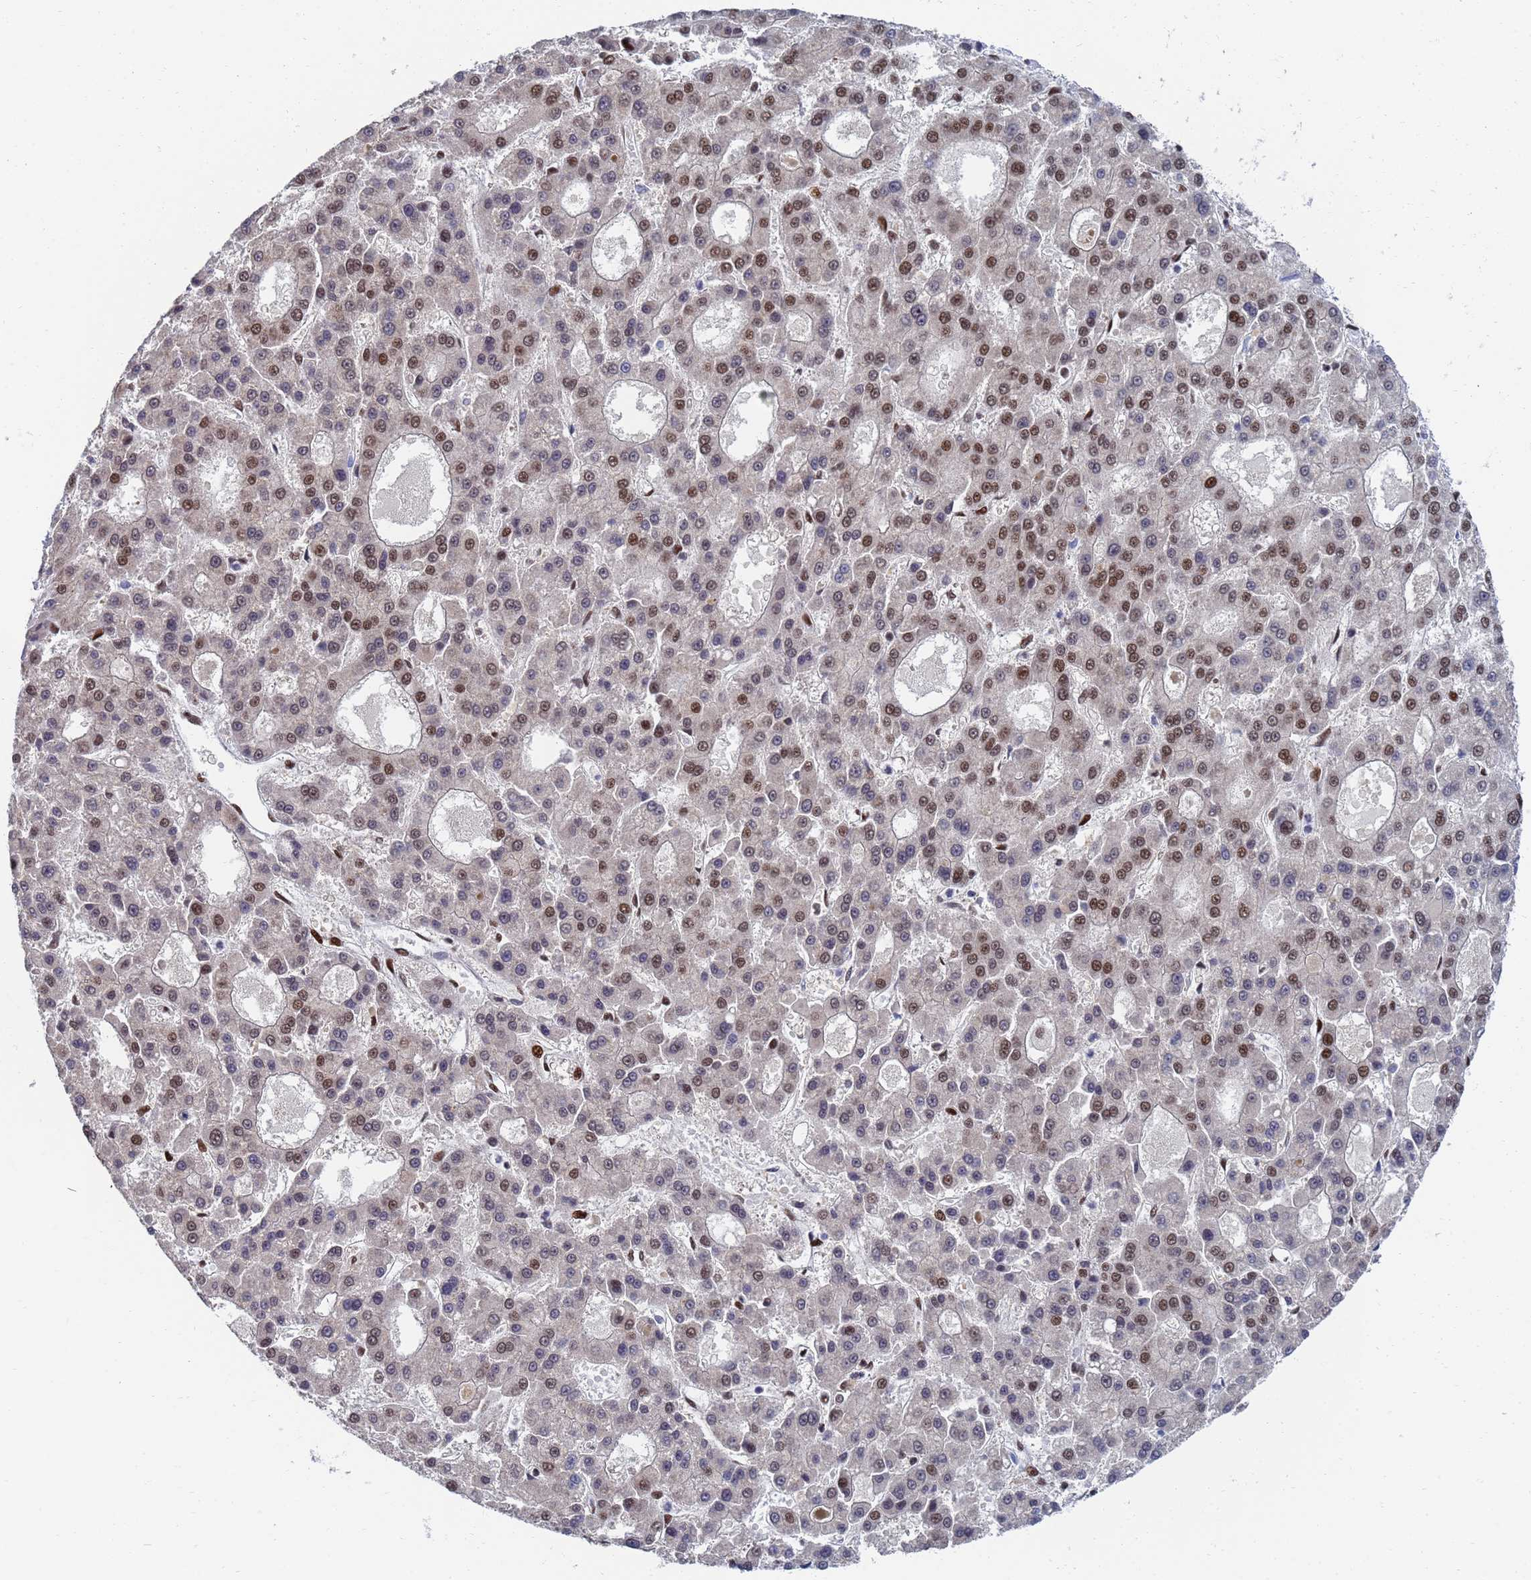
{"staining": {"intensity": "moderate", "quantity": "25%-75%", "location": "nuclear"}, "tissue": "liver cancer", "cell_type": "Tumor cells", "image_type": "cancer", "snomed": [{"axis": "morphology", "description": "Carcinoma, Hepatocellular, NOS"}, {"axis": "topography", "description": "Liver"}], "caption": "Liver hepatocellular carcinoma stained with immunohistochemistry (IHC) shows moderate nuclear positivity in about 25%-75% of tumor cells. (DAB (3,3'-diaminobenzidine) IHC, brown staining for protein, blue staining for nuclei).", "gene": "AP5Z1", "patient": {"sex": "male", "age": 70}}